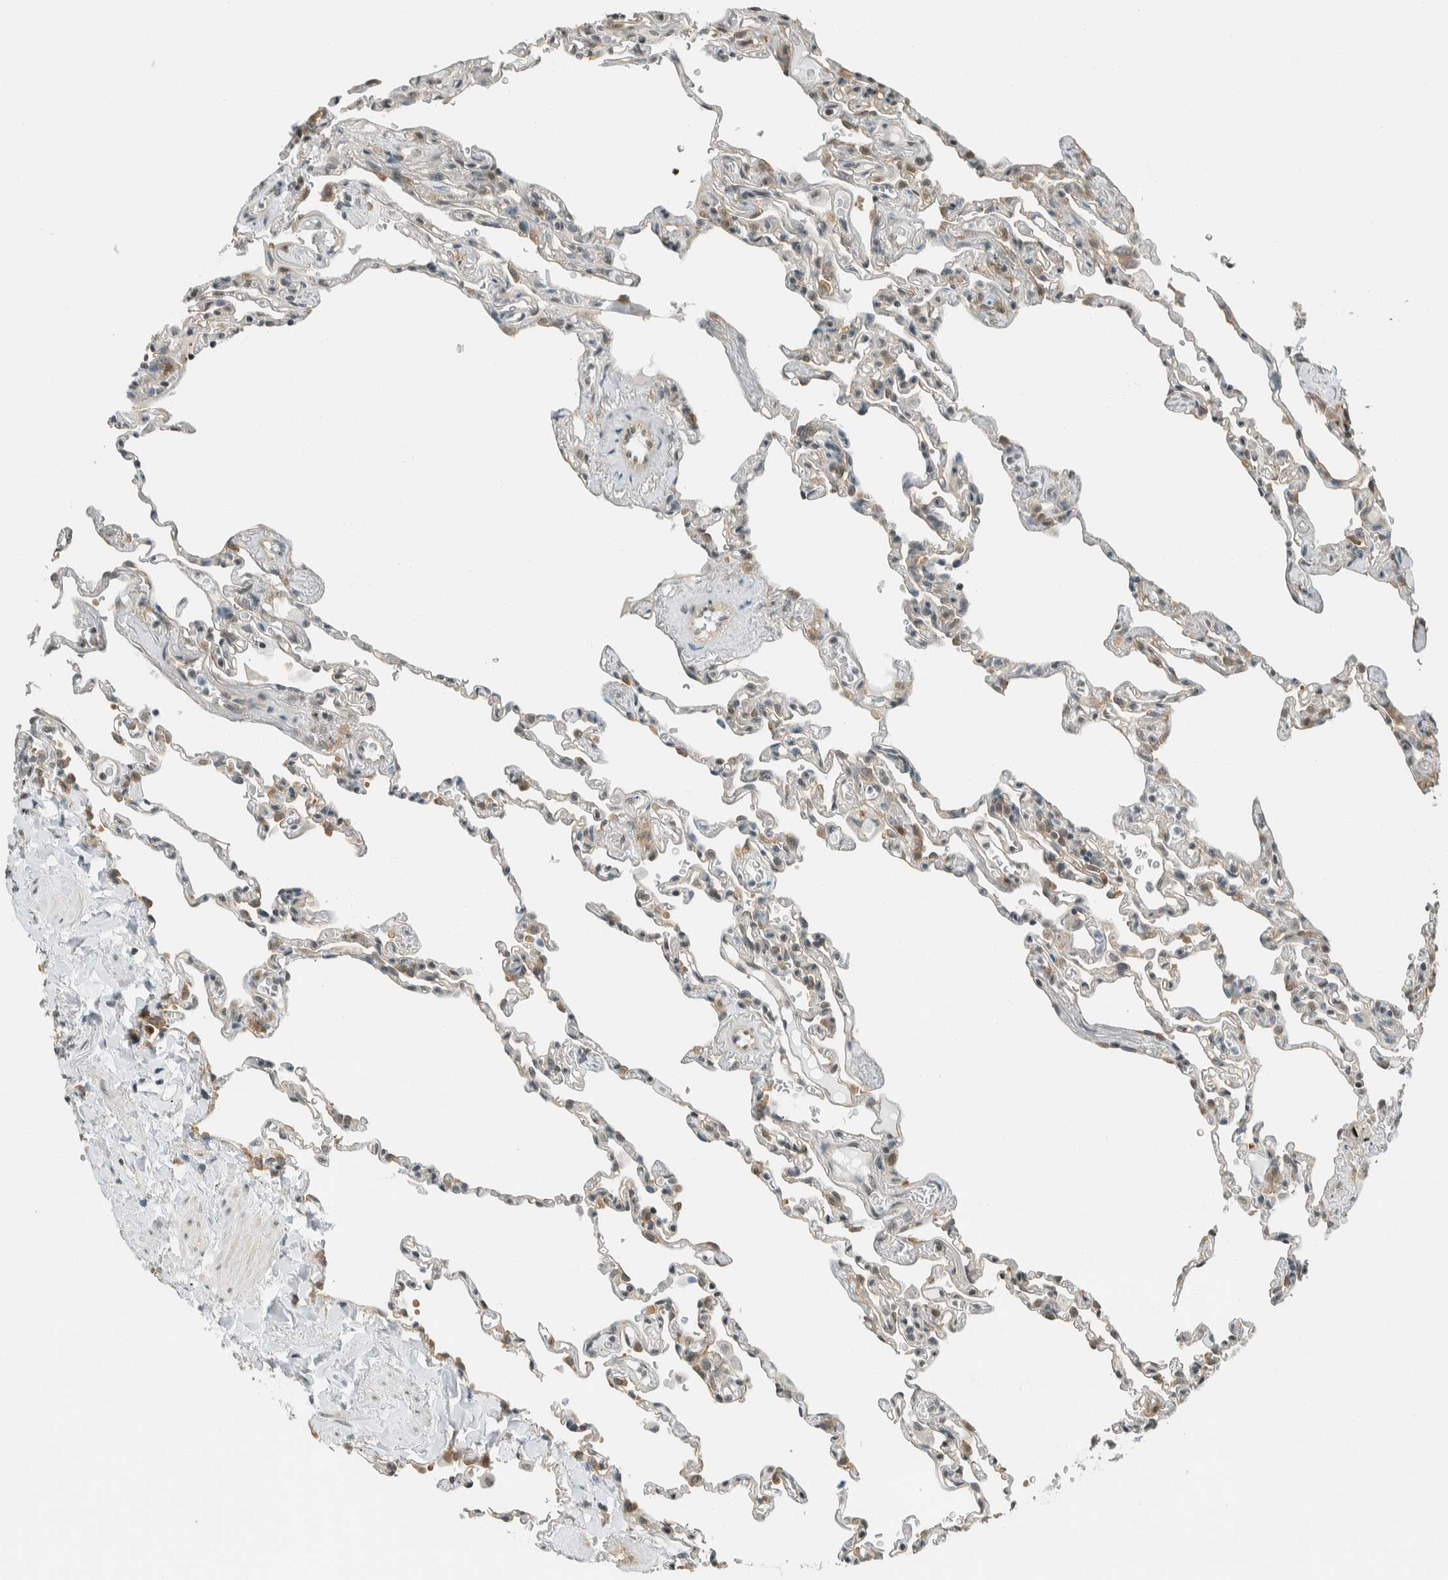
{"staining": {"intensity": "weak", "quantity": "25%-75%", "location": "cytoplasmic/membranous"}, "tissue": "lung", "cell_type": "Alveolar cells", "image_type": "normal", "snomed": [{"axis": "morphology", "description": "Normal tissue, NOS"}, {"axis": "topography", "description": "Lung"}], "caption": "Brown immunohistochemical staining in benign lung reveals weak cytoplasmic/membranous positivity in about 25%-75% of alveolar cells.", "gene": "NIBAN2", "patient": {"sex": "male", "age": 59}}